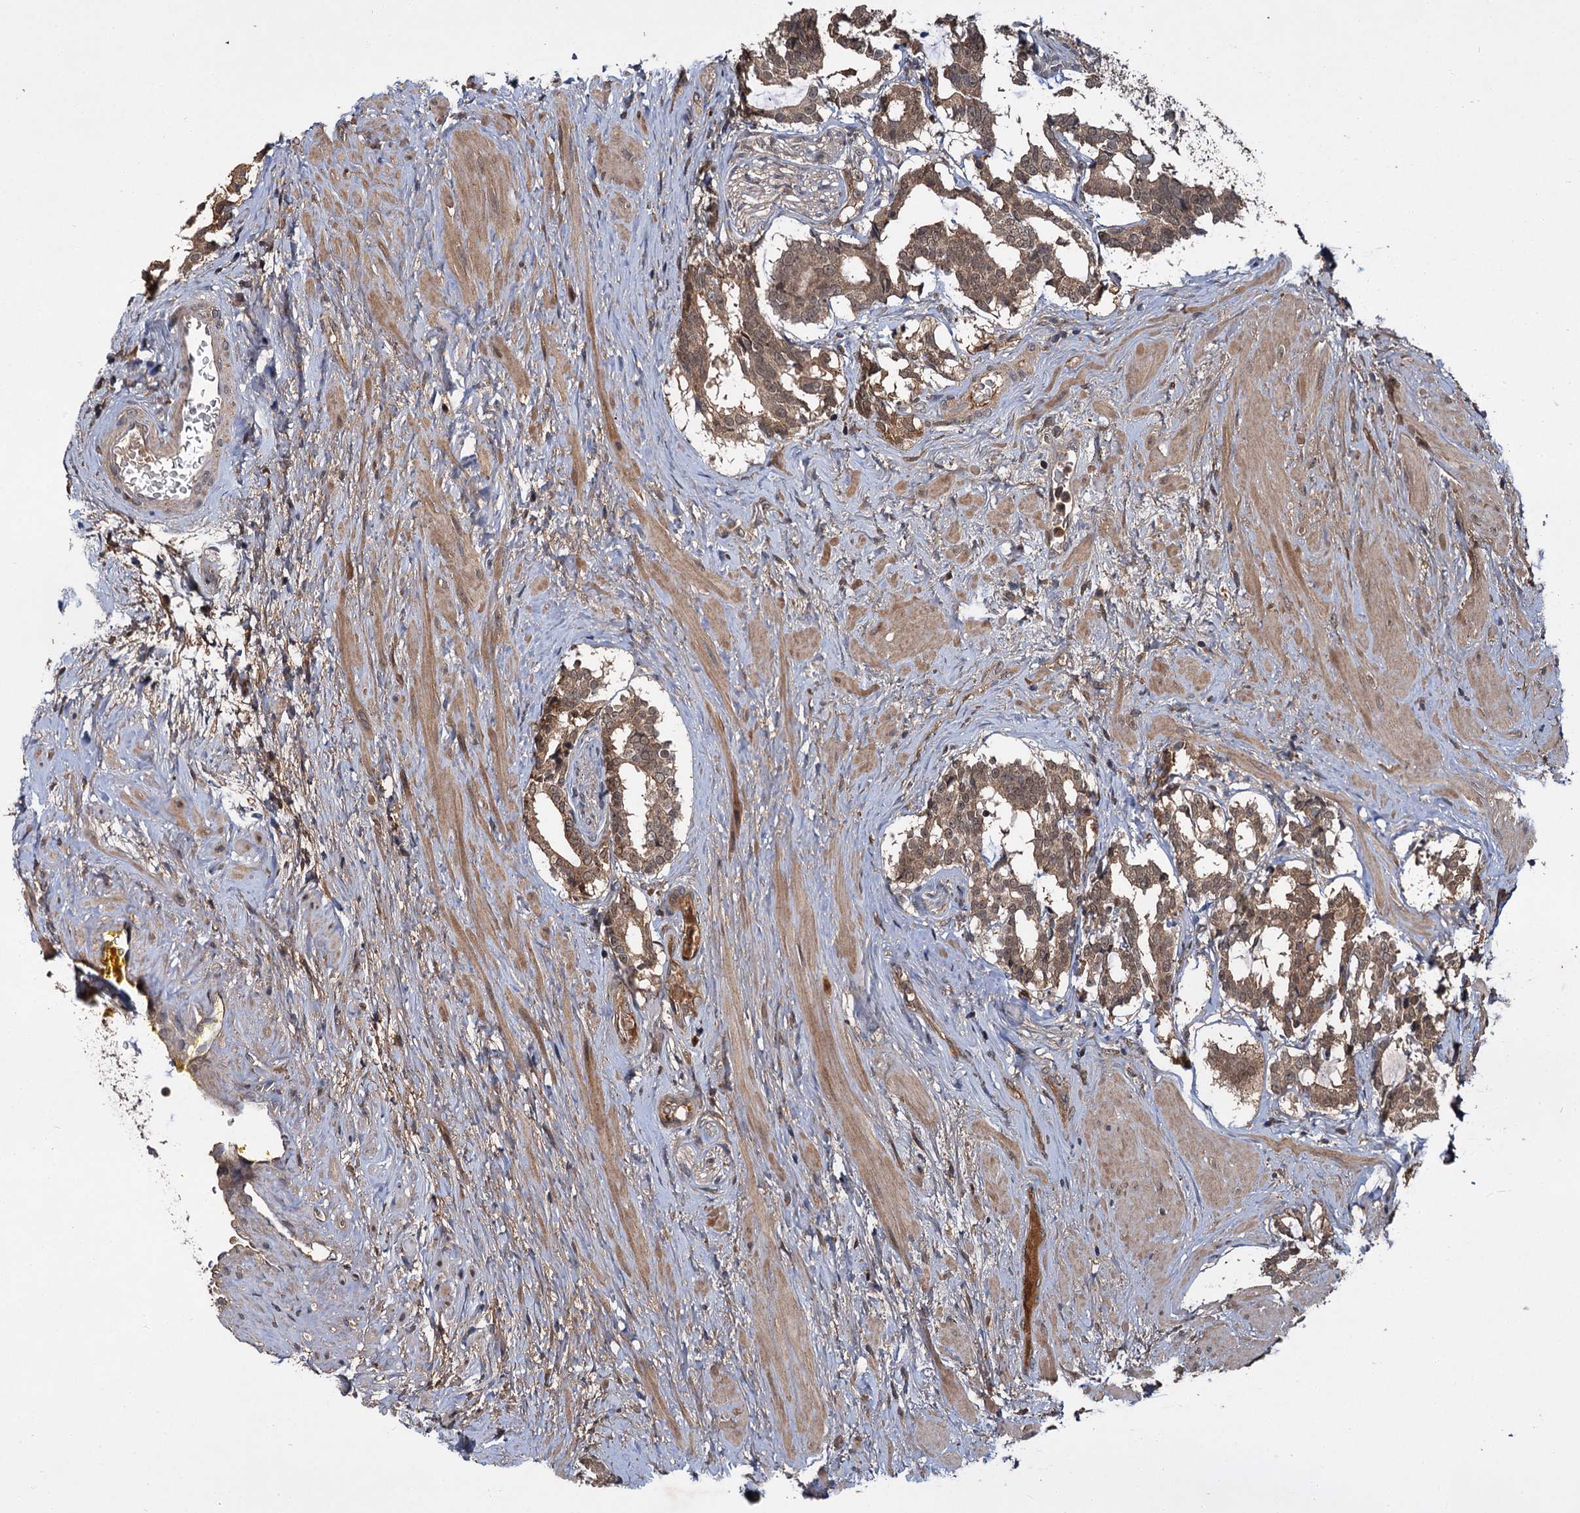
{"staining": {"intensity": "moderate", "quantity": ">75%", "location": "cytoplasmic/membranous"}, "tissue": "prostate cancer", "cell_type": "Tumor cells", "image_type": "cancer", "snomed": [{"axis": "morphology", "description": "Adenocarcinoma, High grade"}, {"axis": "topography", "description": "Prostate"}], "caption": "This photomicrograph shows immunohistochemistry staining of human adenocarcinoma (high-grade) (prostate), with medium moderate cytoplasmic/membranous expression in about >75% of tumor cells.", "gene": "MBD6", "patient": {"sex": "male", "age": 58}}